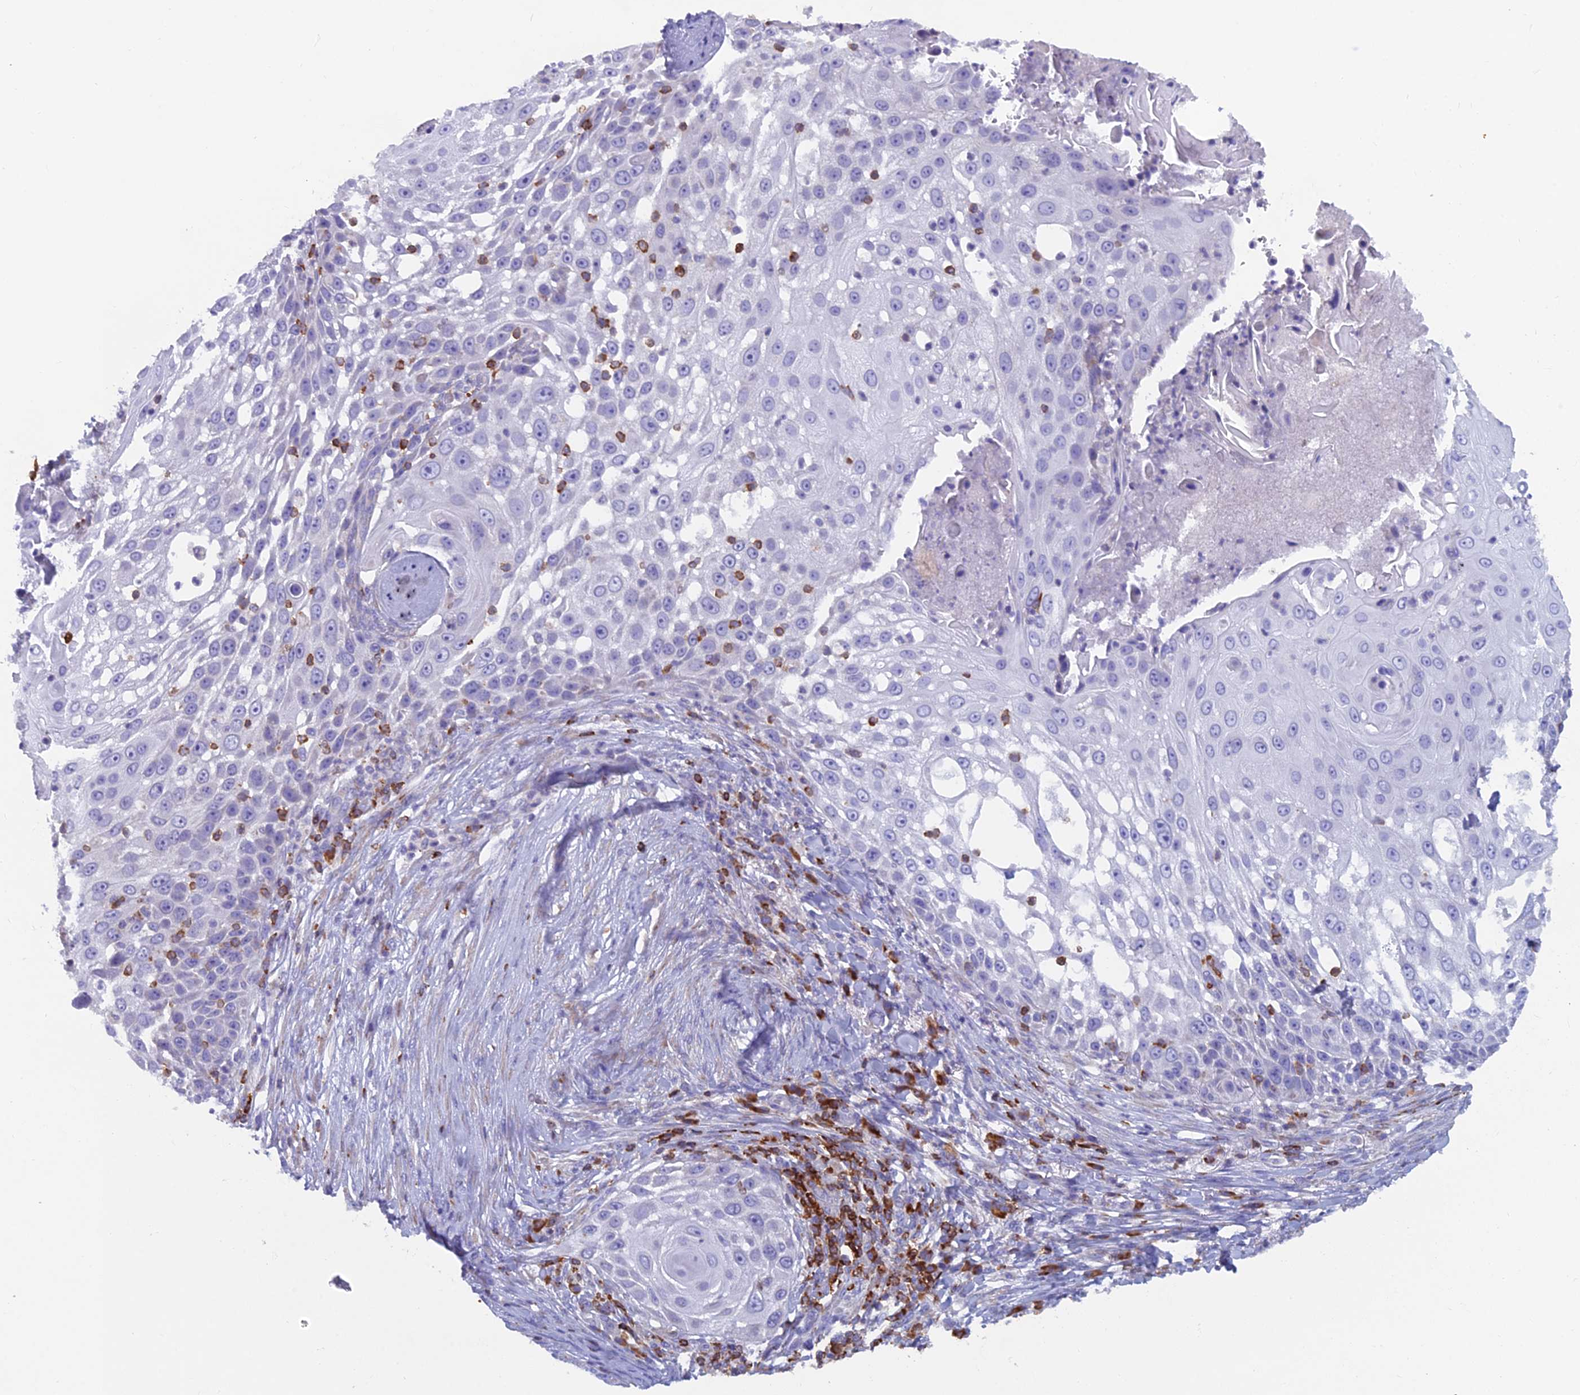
{"staining": {"intensity": "negative", "quantity": "none", "location": "none"}, "tissue": "skin cancer", "cell_type": "Tumor cells", "image_type": "cancer", "snomed": [{"axis": "morphology", "description": "Squamous cell carcinoma, NOS"}, {"axis": "topography", "description": "Skin"}], "caption": "Immunohistochemistry photomicrograph of neoplastic tissue: skin cancer stained with DAB (3,3'-diaminobenzidine) exhibits no significant protein positivity in tumor cells. (DAB immunohistochemistry (IHC), high magnification).", "gene": "ABI3BP", "patient": {"sex": "female", "age": 44}}